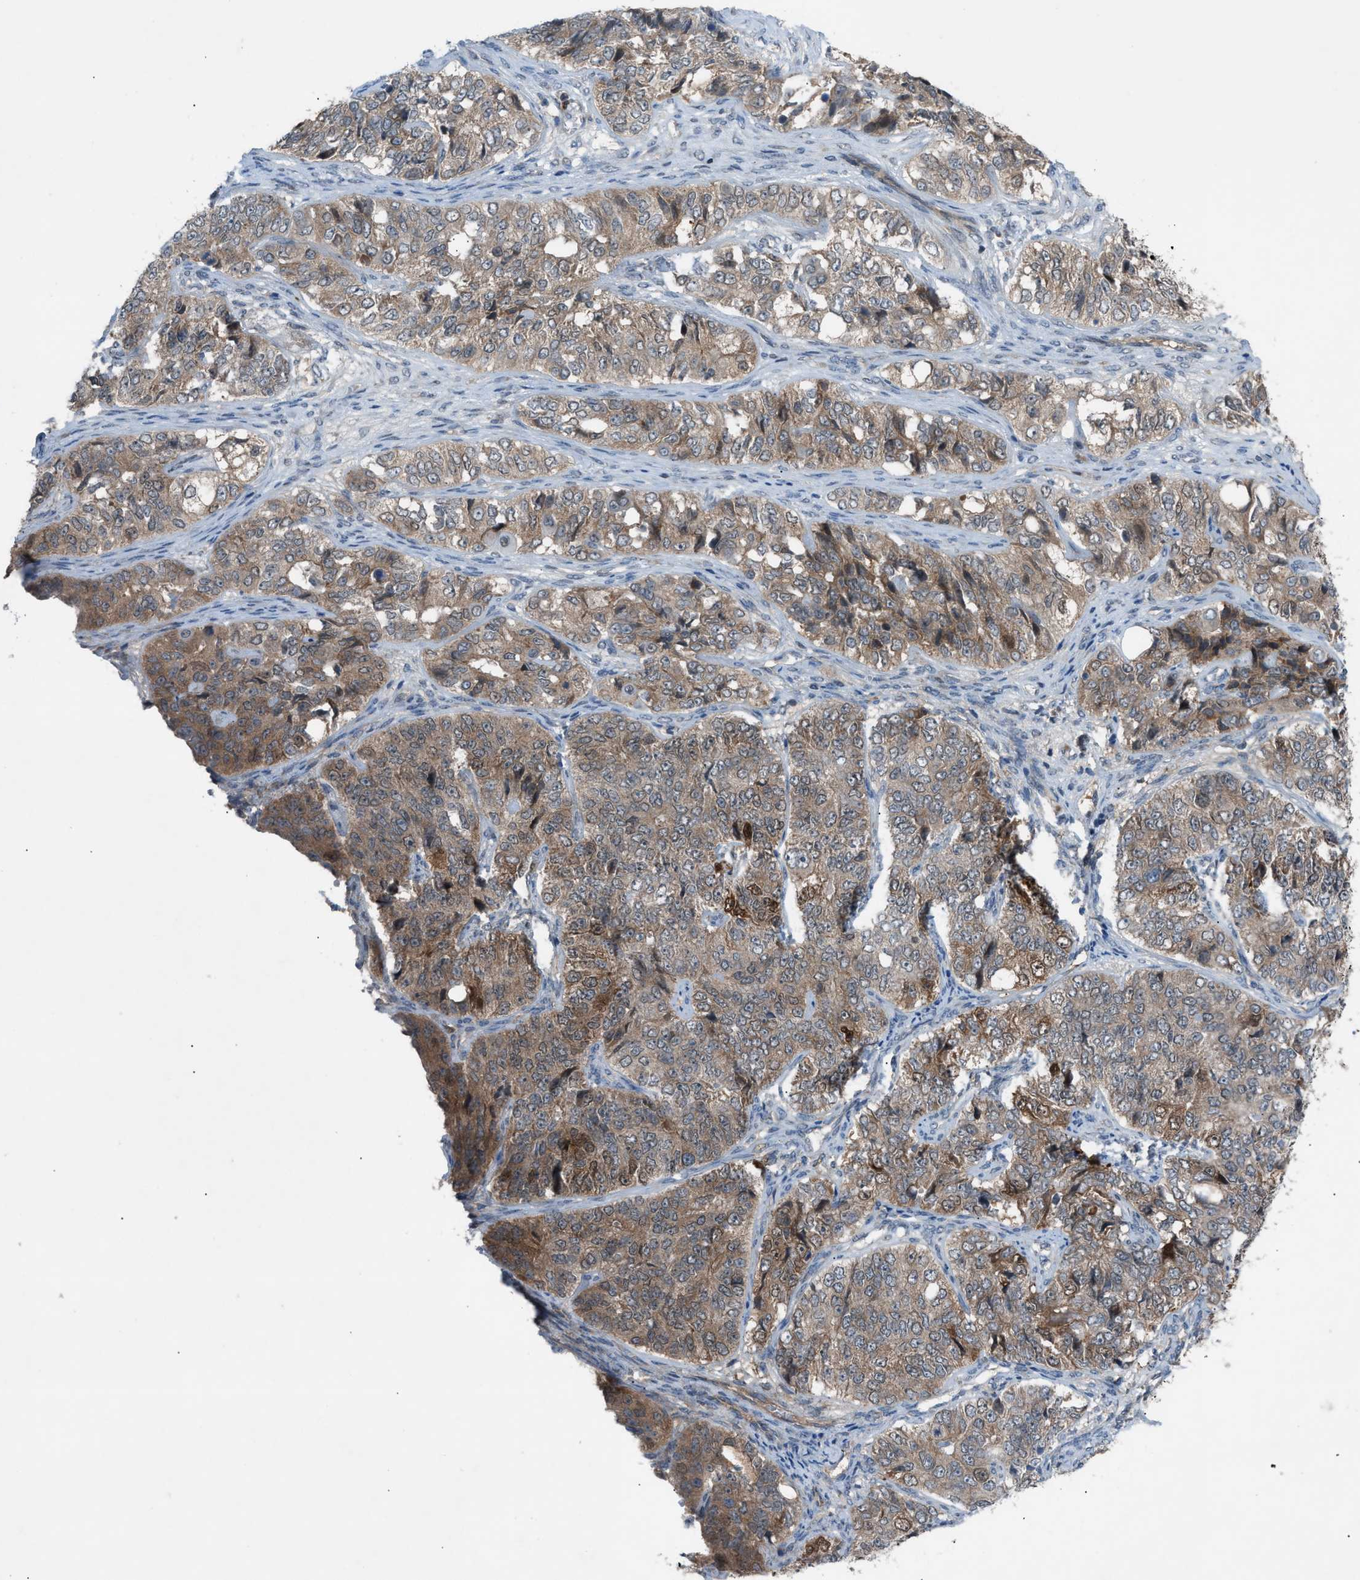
{"staining": {"intensity": "moderate", "quantity": ">75%", "location": "cytoplasmic/membranous"}, "tissue": "ovarian cancer", "cell_type": "Tumor cells", "image_type": "cancer", "snomed": [{"axis": "morphology", "description": "Carcinoma, endometroid"}, {"axis": "topography", "description": "Ovary"}], "caption": "Protein expression by immunohistochemistry shows moderate cytoplasmic/membranous staining in approximately >75% of tumor cells in ovarian cancer (endometroid carcinoma).", "gene": "DYRK1A", "patient": {"sex": "female", "age": 51}}